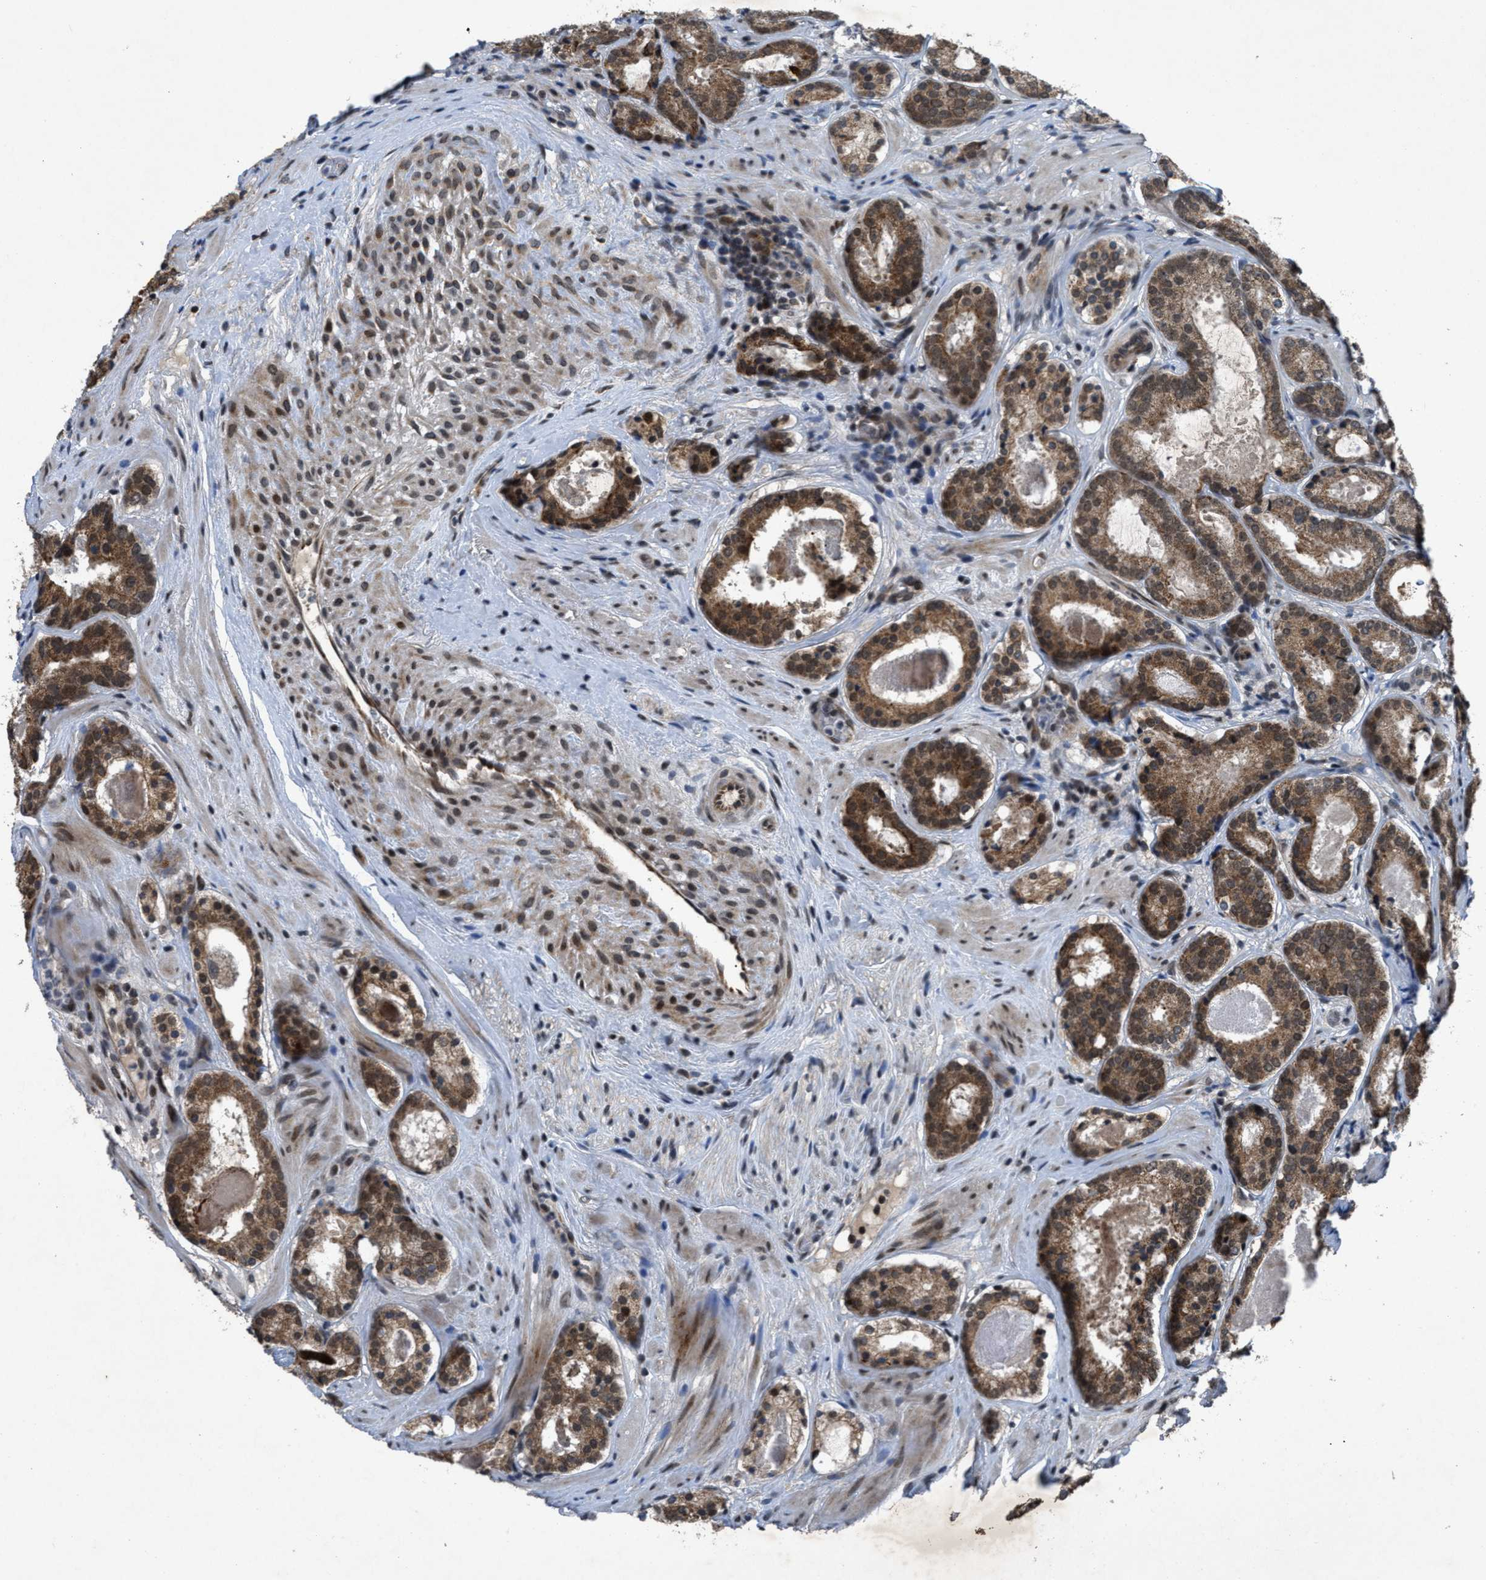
{"staining": {"intensity": "moderate", "quantity": ">75%", "location": "cytoplasmic/membranous,nuclear"}, "tissue": "prostate cancer", "cell_type": "Tumor cells", "image_type": "cancer", "snomed": [{"axis": "morphology", "description": "Adenocarcinoma, Low grade"}, {"axis": "topography", "description": "Prostate"}], "caption": "An image of human prostate cancer stained for a protein shows moderate cytoplasmic/membranous and nuclear brown staining in tumor cells.", "gene": "ZNHIT1", "patient": {"sex": "male", "age": 69}}